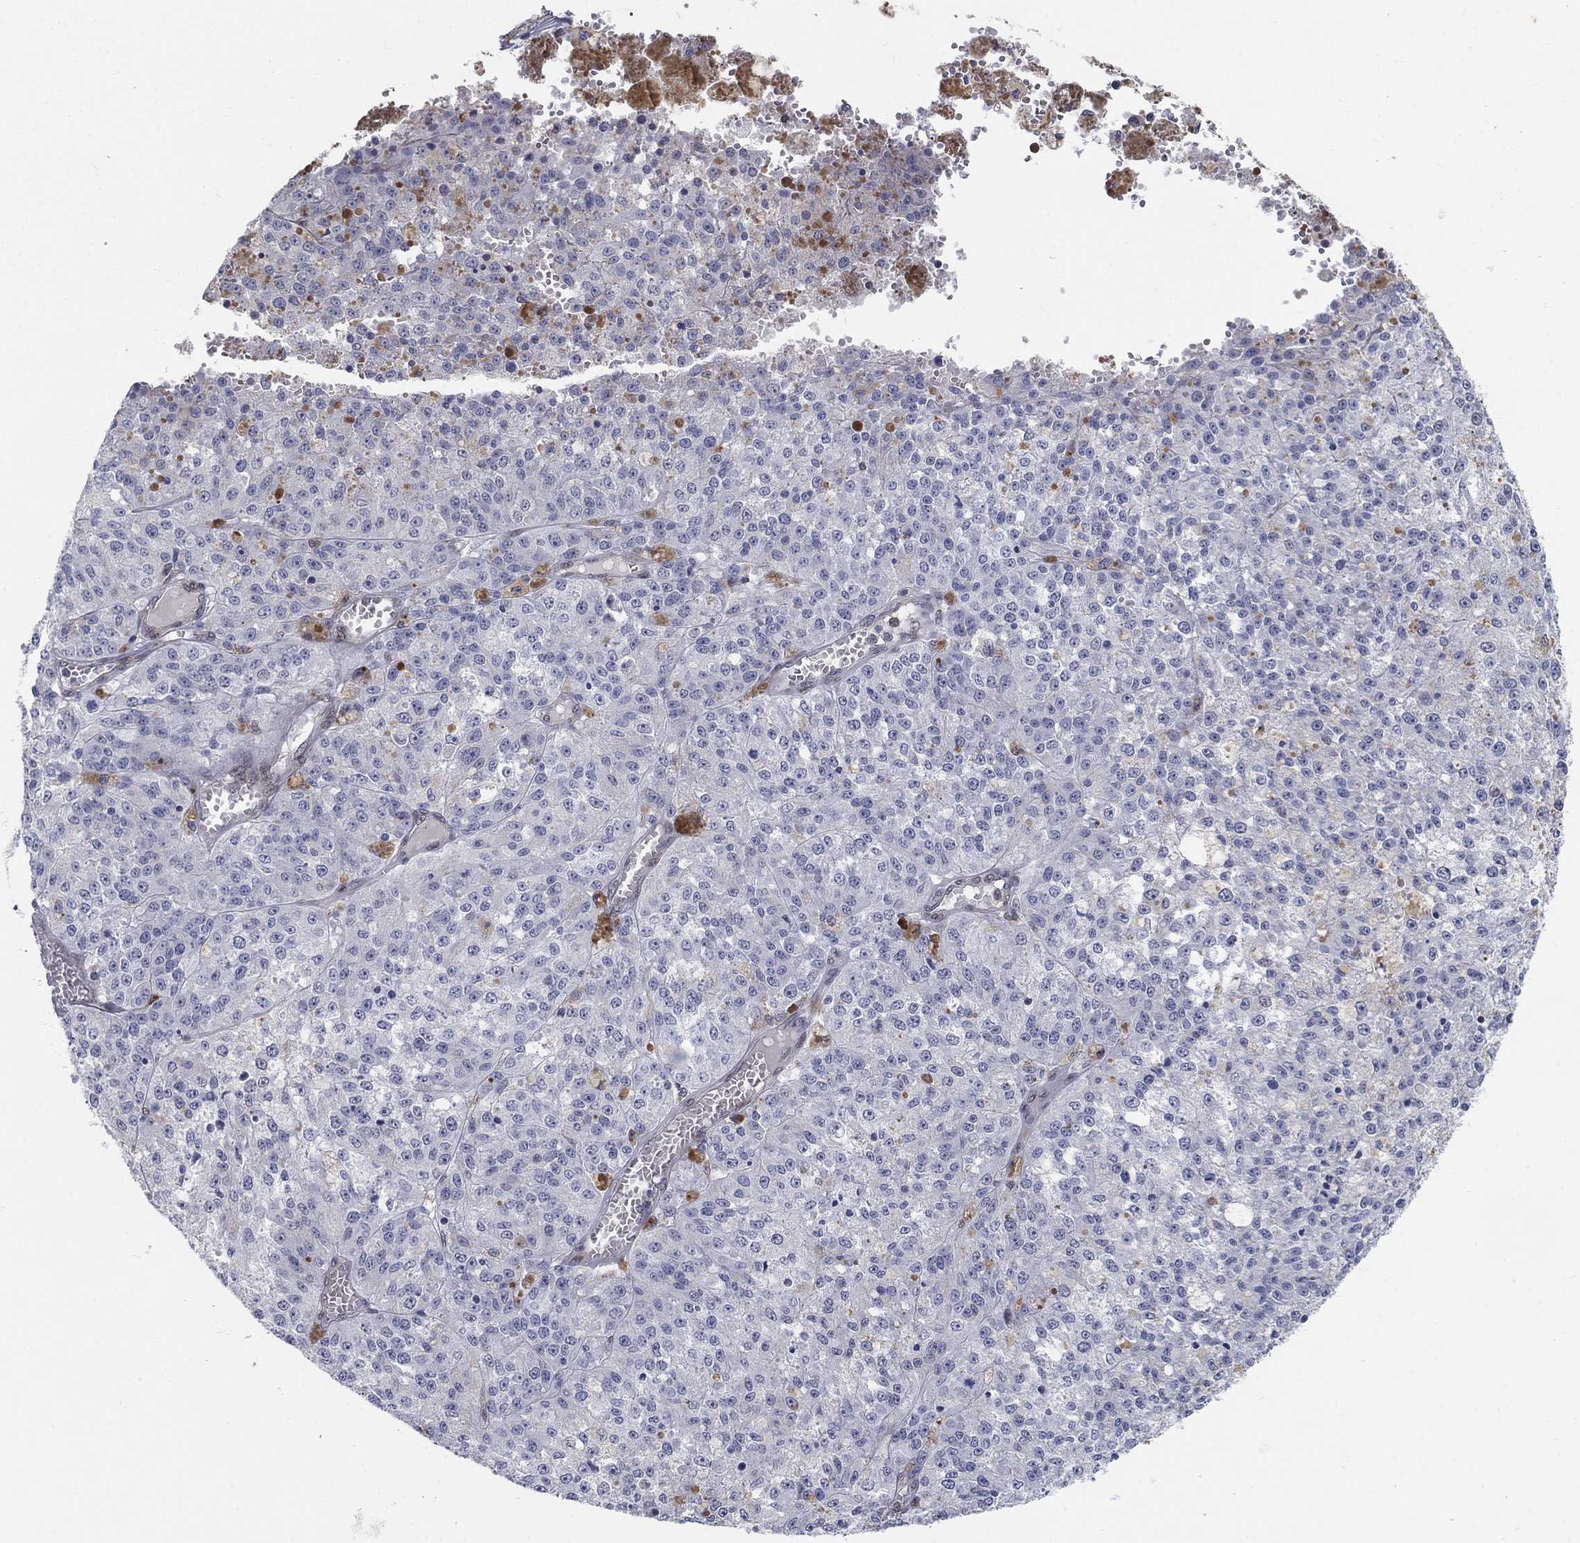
{"staining": {"intensity": "negative", "quantity": "none", "location": "none"}, "tissue": "melanoma", "cell_type": "Tumor cells", "image_type": "cancer", "snomed": [{"axis": "morphology", "description": "Malignant melanoma, Metastatic site"}, {"axis": "topography", "description": "Lymph node"}], "caption": "This is a micrograph of immunohistochemistry (IHC) staining of melanoma, which shows no expression in tumor cells.", "gene": "CENPE", "patient": {"sex": "female", "age": 64}}